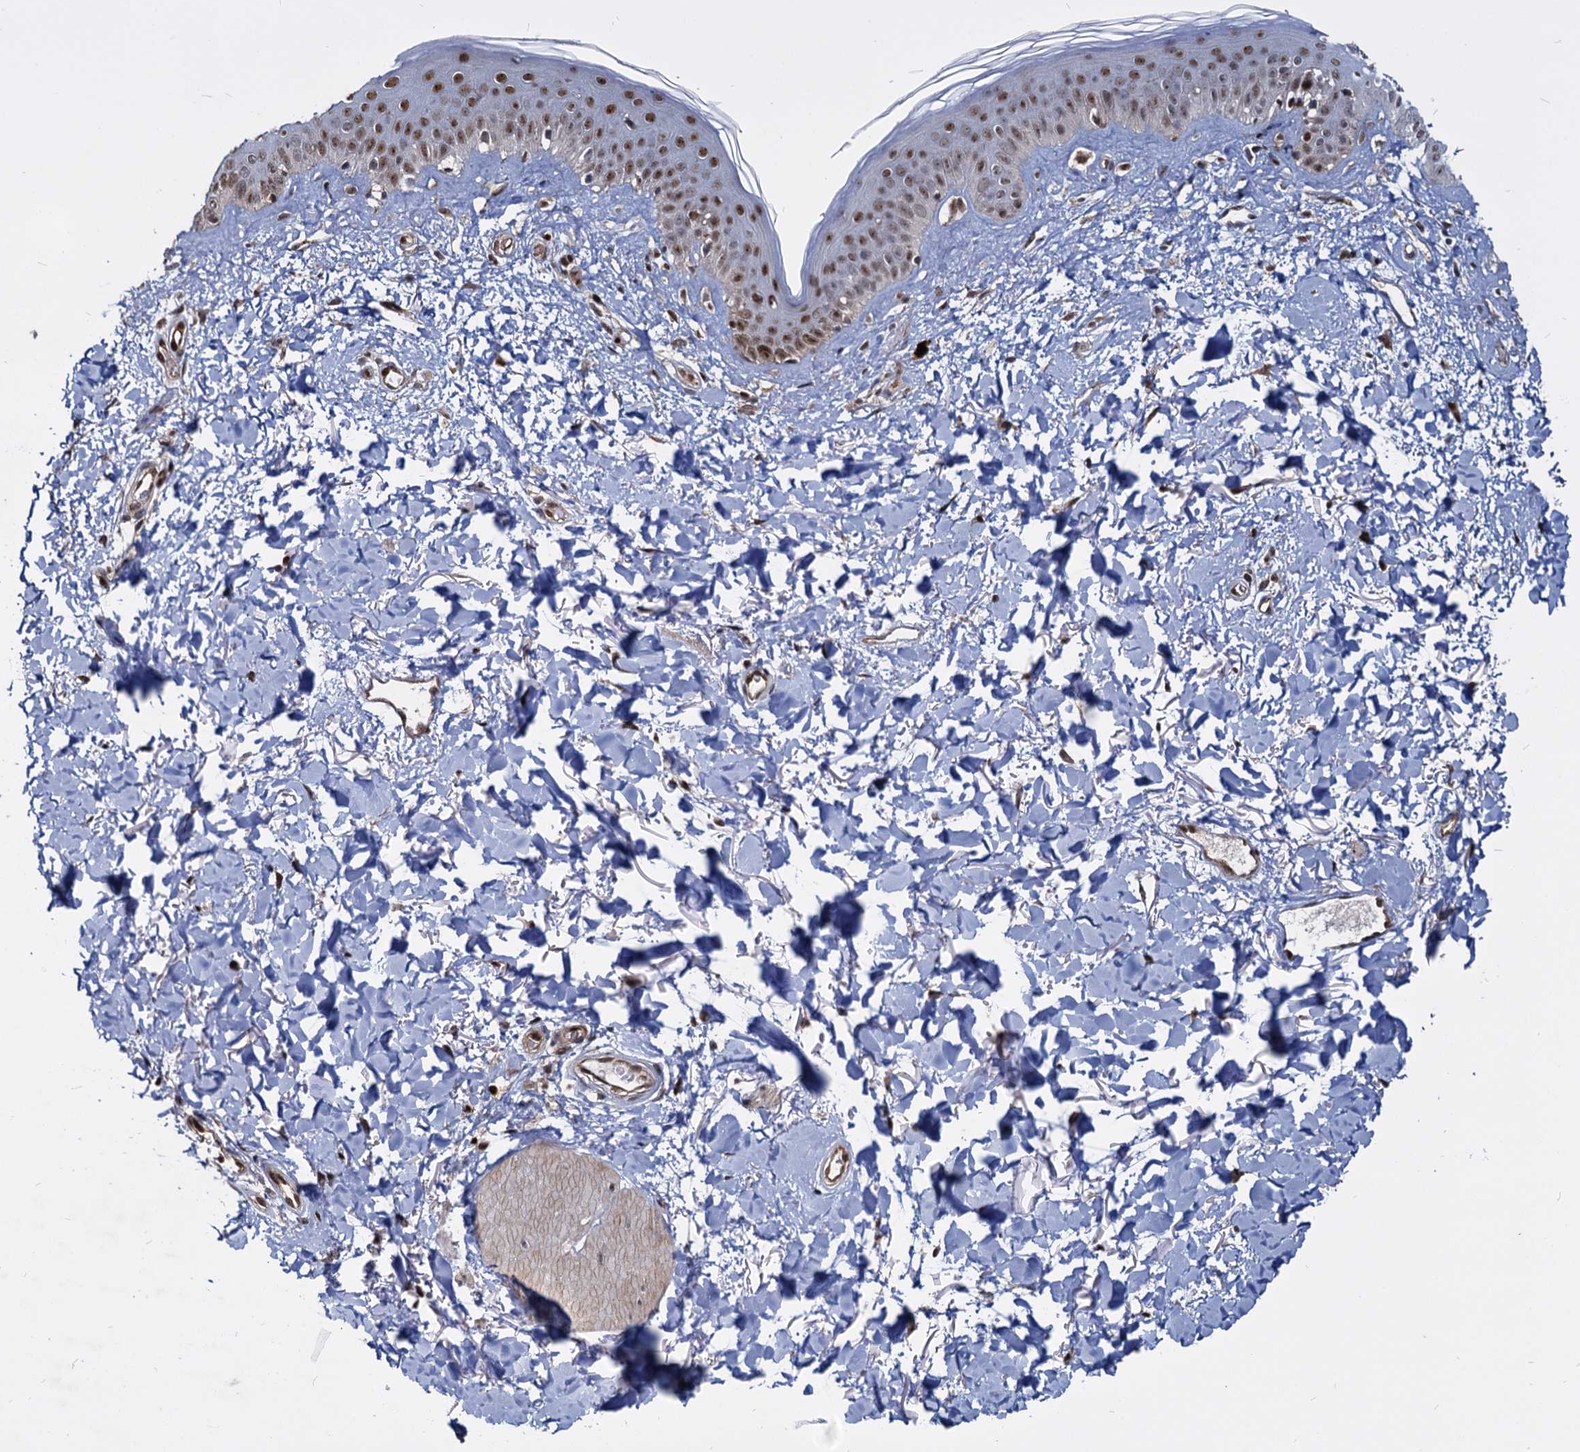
{"staining": {"intensity": "moderate", "quantity": "25%-75%", "location": "cytoplasmic/membranous,nuclear"}, "tissue": "skin", "cell_type": "Fibroblasts", "image_type": "normal", "snomed": [{"axis": "morphology", "description": "Normal tissue, NOS"}, {"axis": "topography", "description": "Skin"}], "caption": "Immunohistochemistry (IHC) image of unremarkable skin: skin stained using immunohistochemistry reveals medium levels of moderate protein expression localized specifically in the cytoplasmic/membranous,nuclear of fibroblasts, appearing as a cytoplasmic/membranous,nuclear brown color.", "gene": "UBLCP1", "patient": {"sex": "female", "age": 58}}